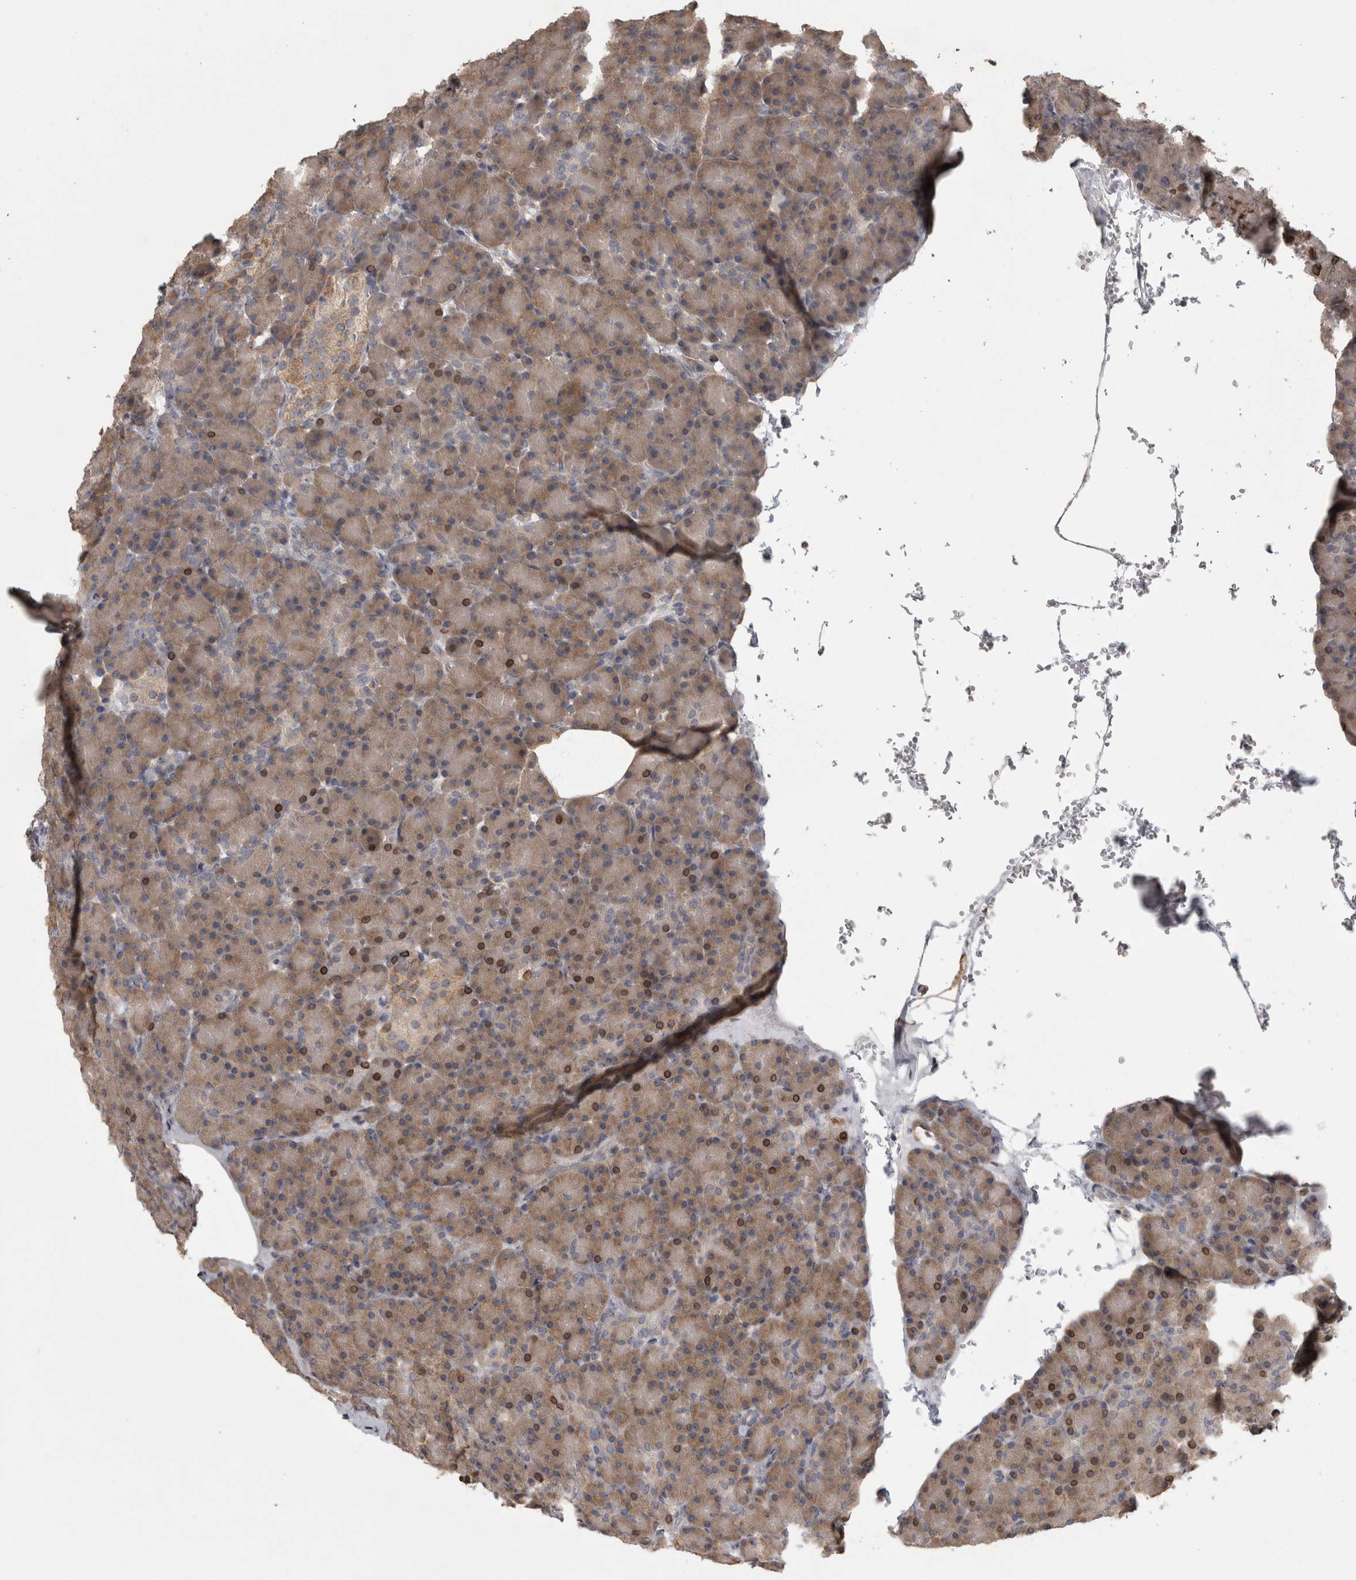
{"staining": {"intensity": "moderate", "quantity": "25%-75%", "location": "cytoplasmic/membranous,nuclear"}, "tissue": "pancreas", "cell_type": "Exocrine glandular cells", "image_type": "normal", "snomed": [{"axis": "morphology", "description": "Normal tissue, NOS"}, {"axis": "topography", "description": "Pancreas"}], "caption": "A brown stain highlights moderate cytoplasmic/membranous,nuclear positivity of a protein in exocrine glandular cells of normal human pancreas. (DAB (3,3'-diaminobenzidine) IHC, brown staining for protein, blue staining for nuclei).", "gene": "RAB29", "patient": {"sex": "female", "age": 43}}